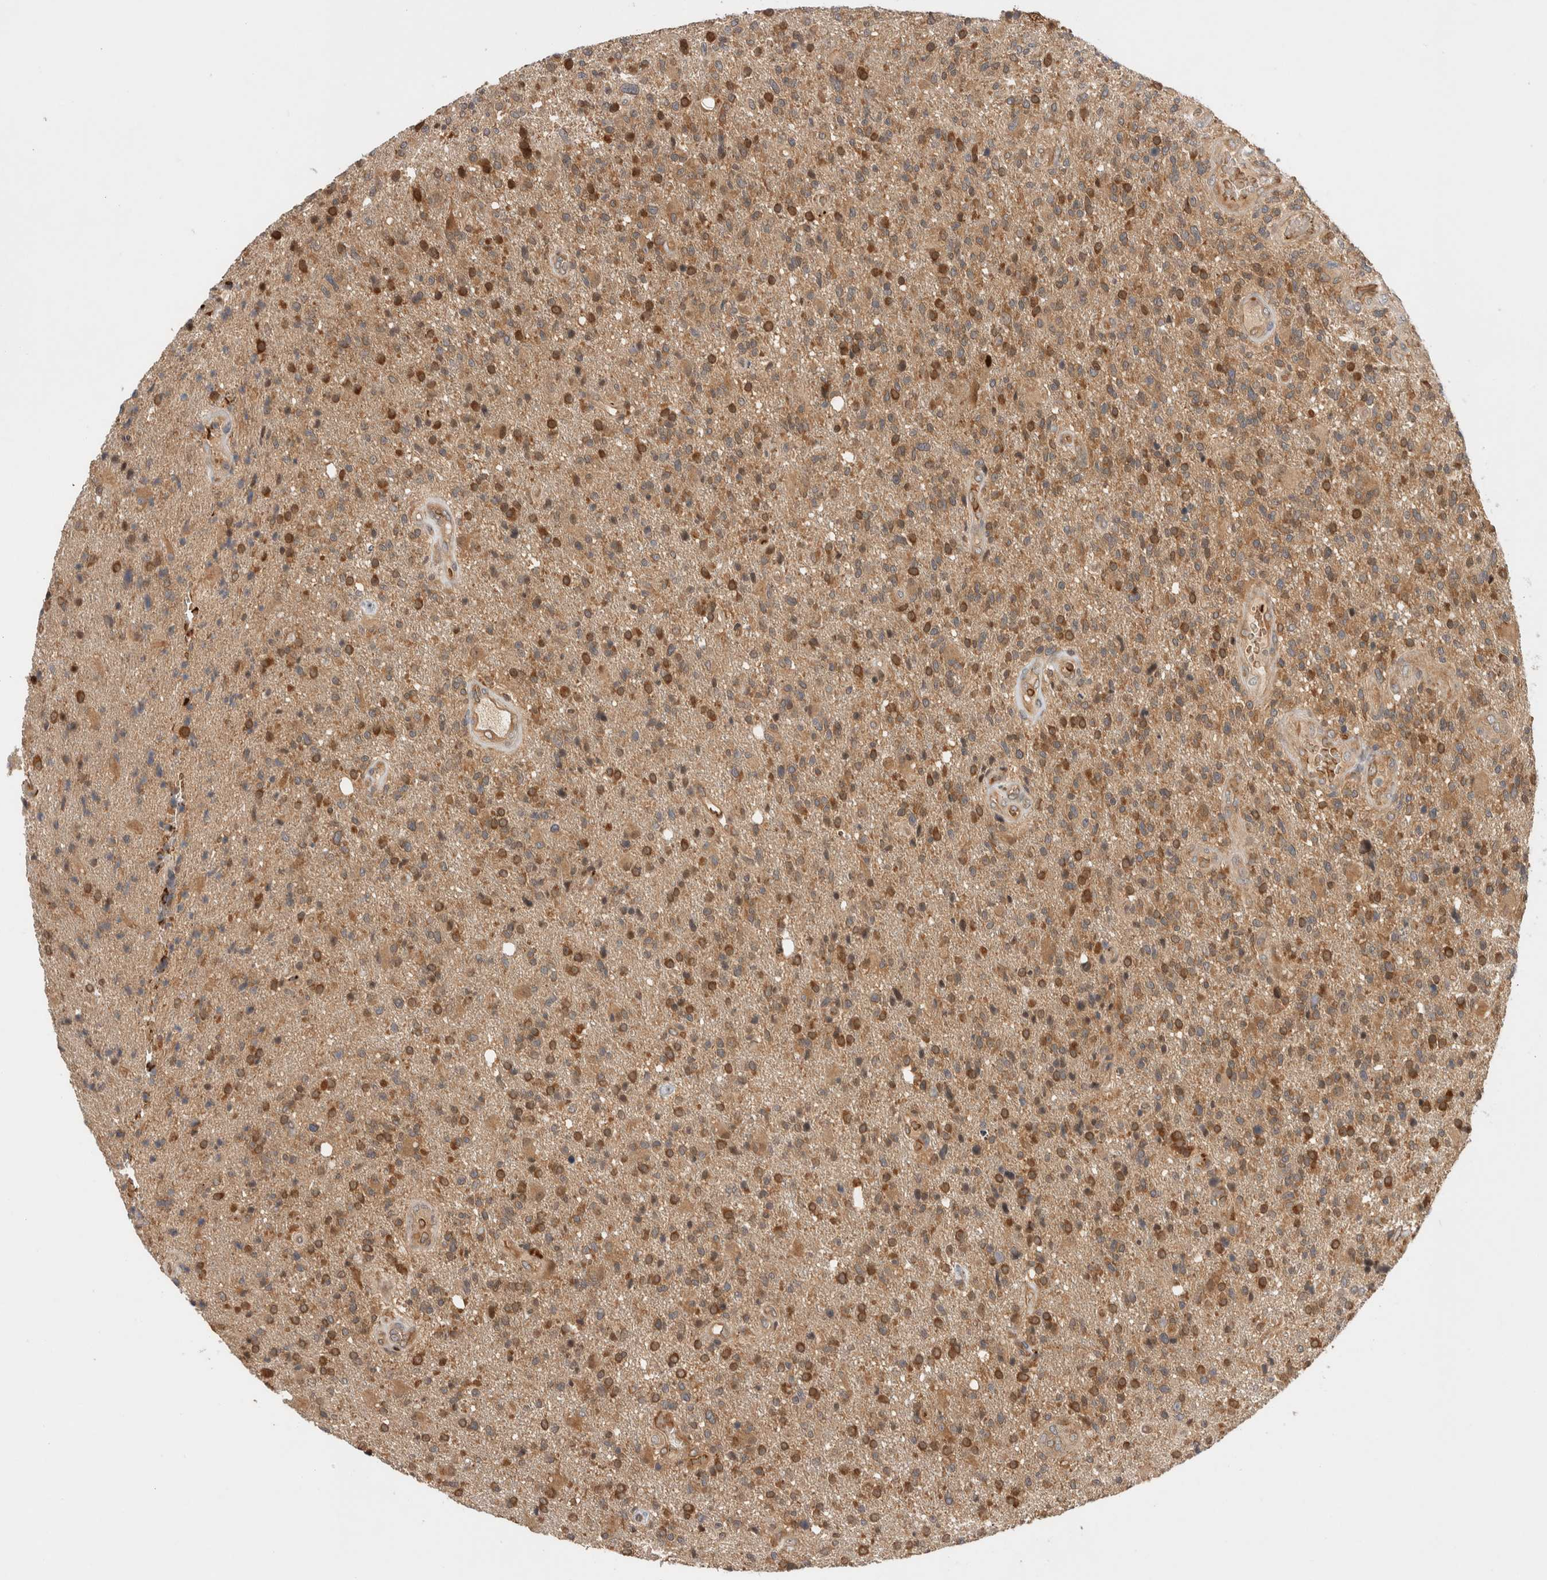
{"staining": {"intensity": "moderate", "quantity": ">75%", "location": "cytoplasmic/membranous,nuclear"}, "tissue": "glioma", "cell_type": "Tumor cells", "image_type": "cancer", "snomed": [{"axis": "morphology", "description": "Glioma, malignant, High grade"}, {"axis": "topography", "description": "Brain"}], "caption": "Human malignant glioma (high-grade) stained for a protein (brown) reveals moderate cytoplasmic/membranous and nuclear positive positivity in about >75% of tumor cells.", "gene": "OTUD6B", "patient": {"sex": "male", "age": 72}}